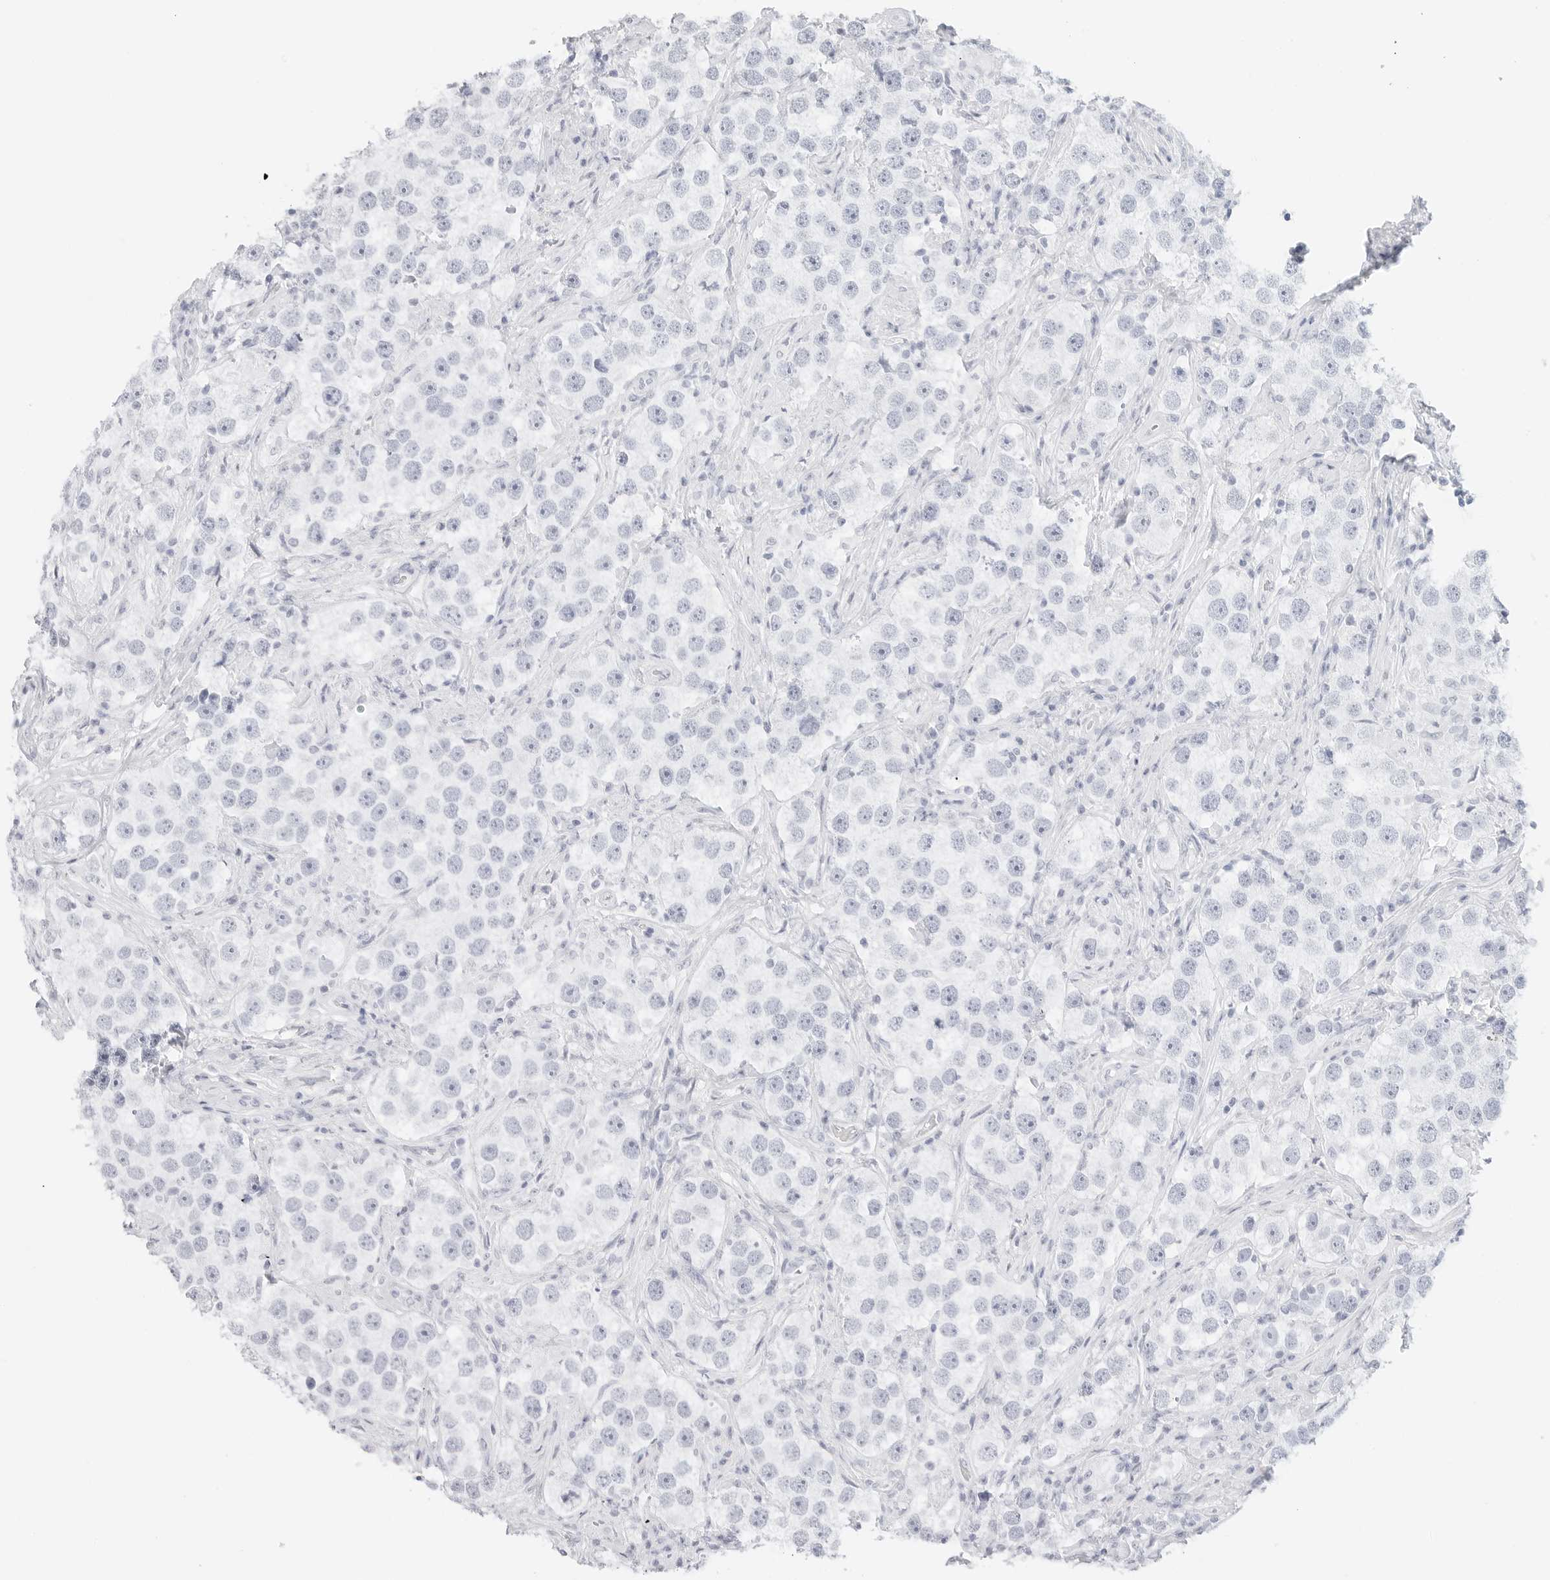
{"staining": {"intensity": "negative", "quantity": "none", "location": "none"}, "tissue": "testis cancer", "cell_type": "Tumor cells", "image_type": "cancer", "snomed": [{"axis": "morphology", "description": "Seminoma, NOS"}, {"axis": "topography", "description": "Testis"}], "caption": "Photomicrograph shows no protein staining in tumor cells of testis seminoma tissue.", "gene": "TFF2", "patient": {"sex": "male", "age": 49}}